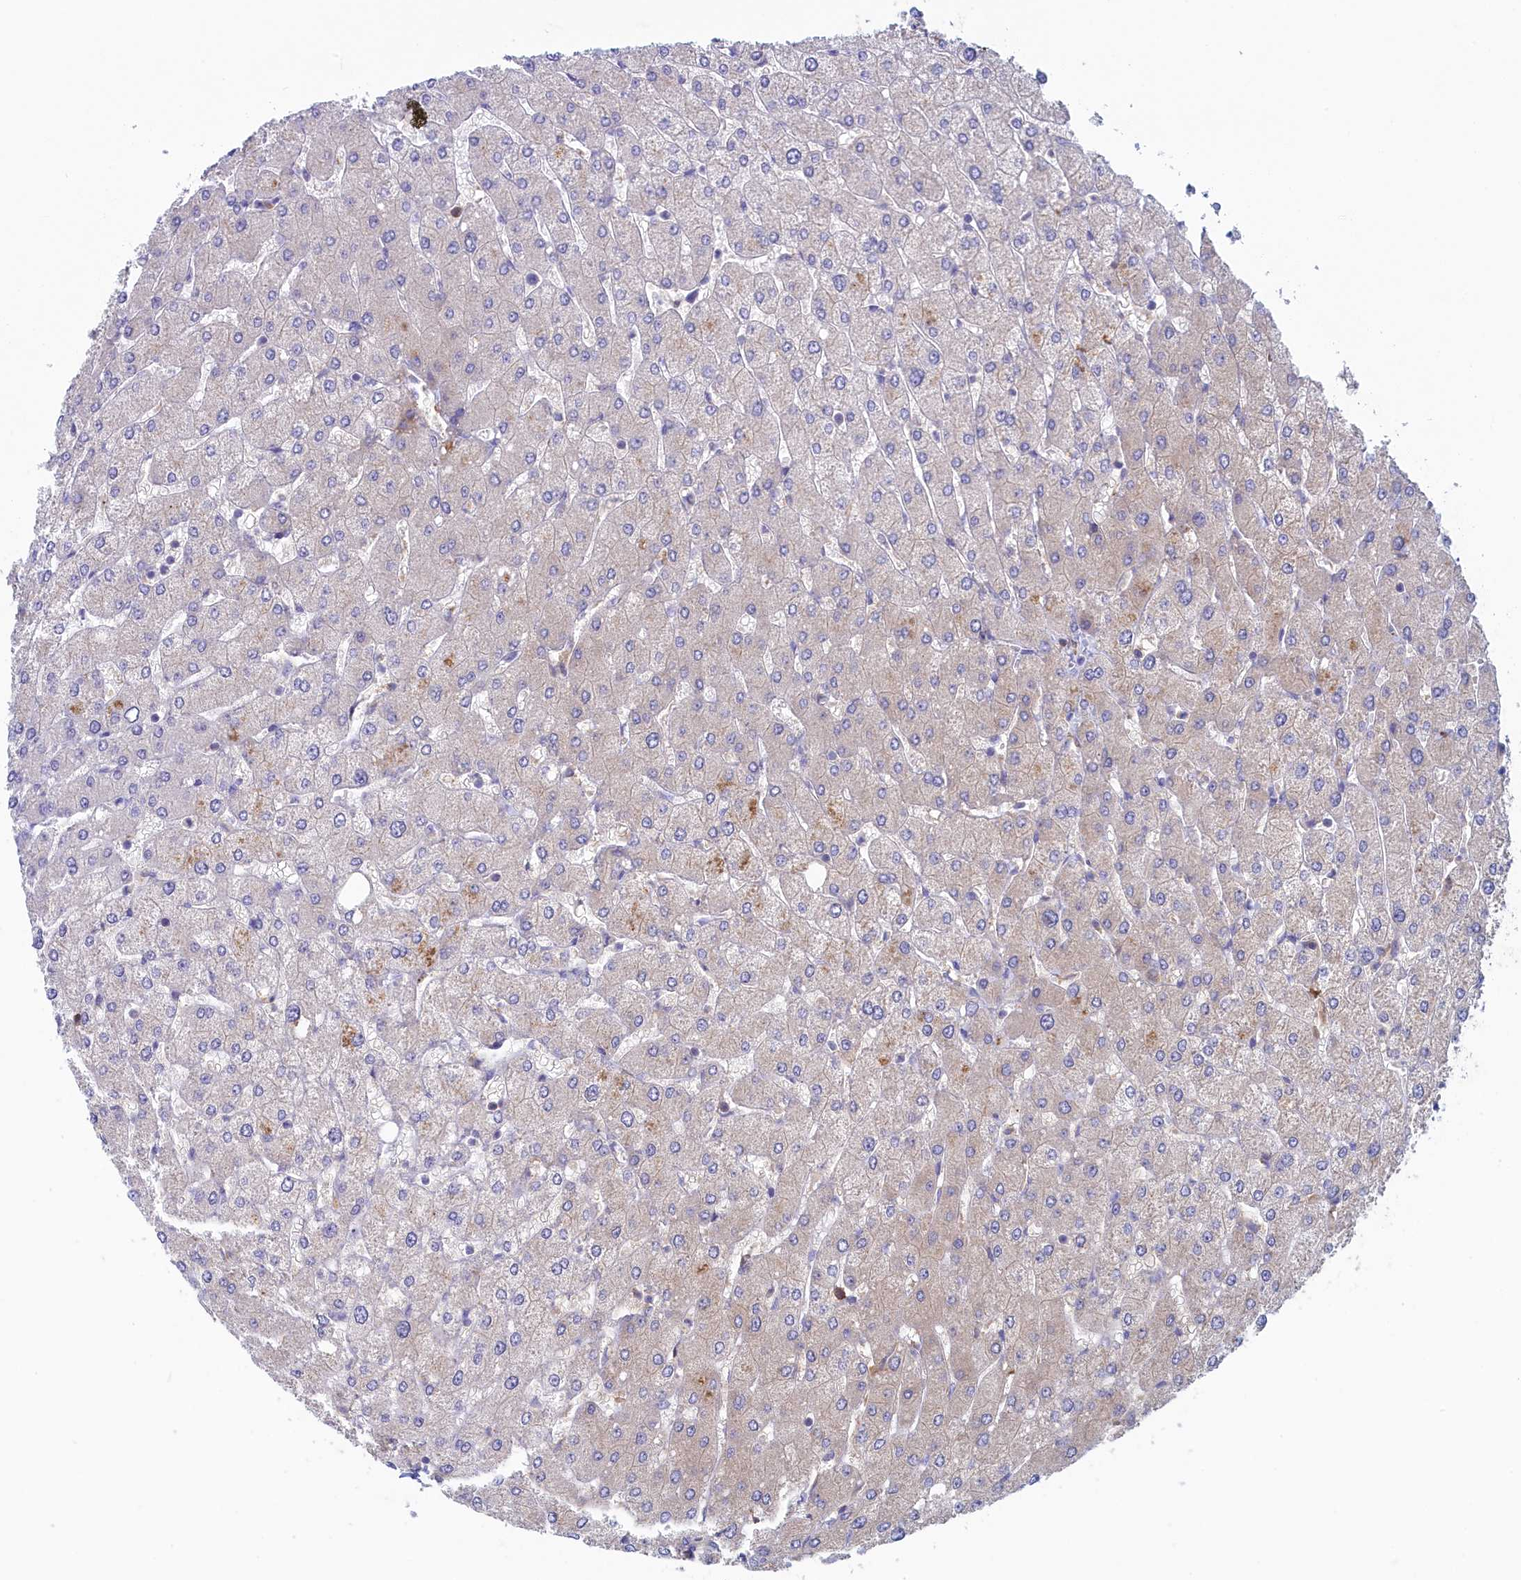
{"staining": {"intensity": "negative", "quantity": "none", "location": "none"}, "tissue": "liver", "cell_type": "Cholangiocytes", "image_type": "normal", "snomed": [{"axis": "morphology", "description": "Normal tissue, NOS"}, {"axis": "topography", "description": "Liver"}], "caption": "This is a histopathology image of IHC staining of unremarkable liver, which shows no positivity in cholangiocytes.", "gene": "SYNDIG1L", "patient": {"sex": "male", "age": 55}}